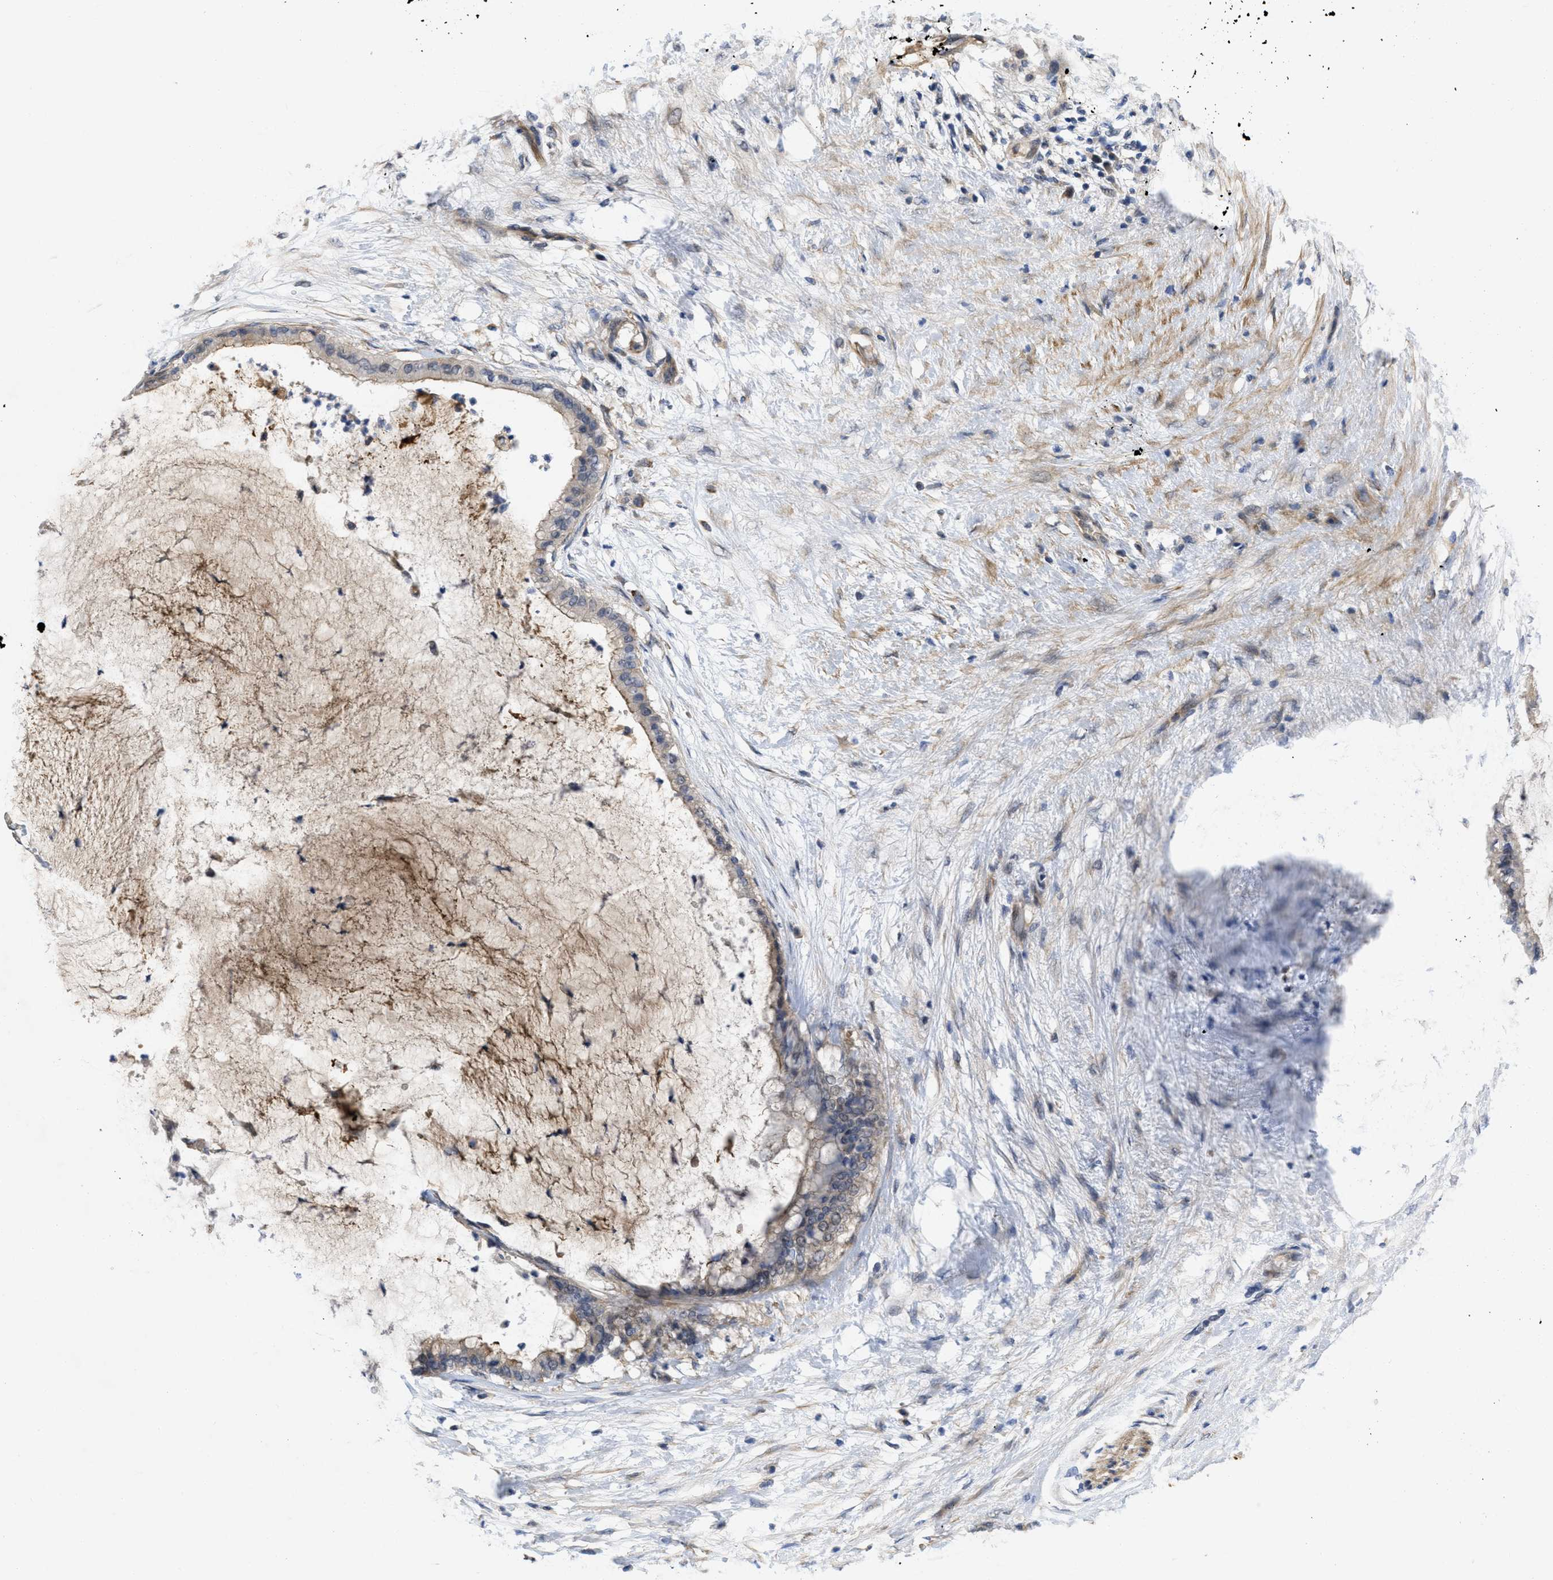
{"staining": {"intensity": "weak", "quantity": ">75%", "location": "cytoplasmic/membranous"}, "tissue": "pancreatic cancer", "cell_type": "Tumor cells", "image_type": "cancer", "snomed": [{"axis": "morphology", "description": "Adenocarcinoma, NOS"}, {"axis": "topography", "description": "Pancreas"}], "caption": "Pancreatic cancer tissue reveals weak cytoplasmic/membranous positivity in about >75% of tumor cells", "gene": "ARHGEF26", "patient": {"sex": "male", "age": 41}}